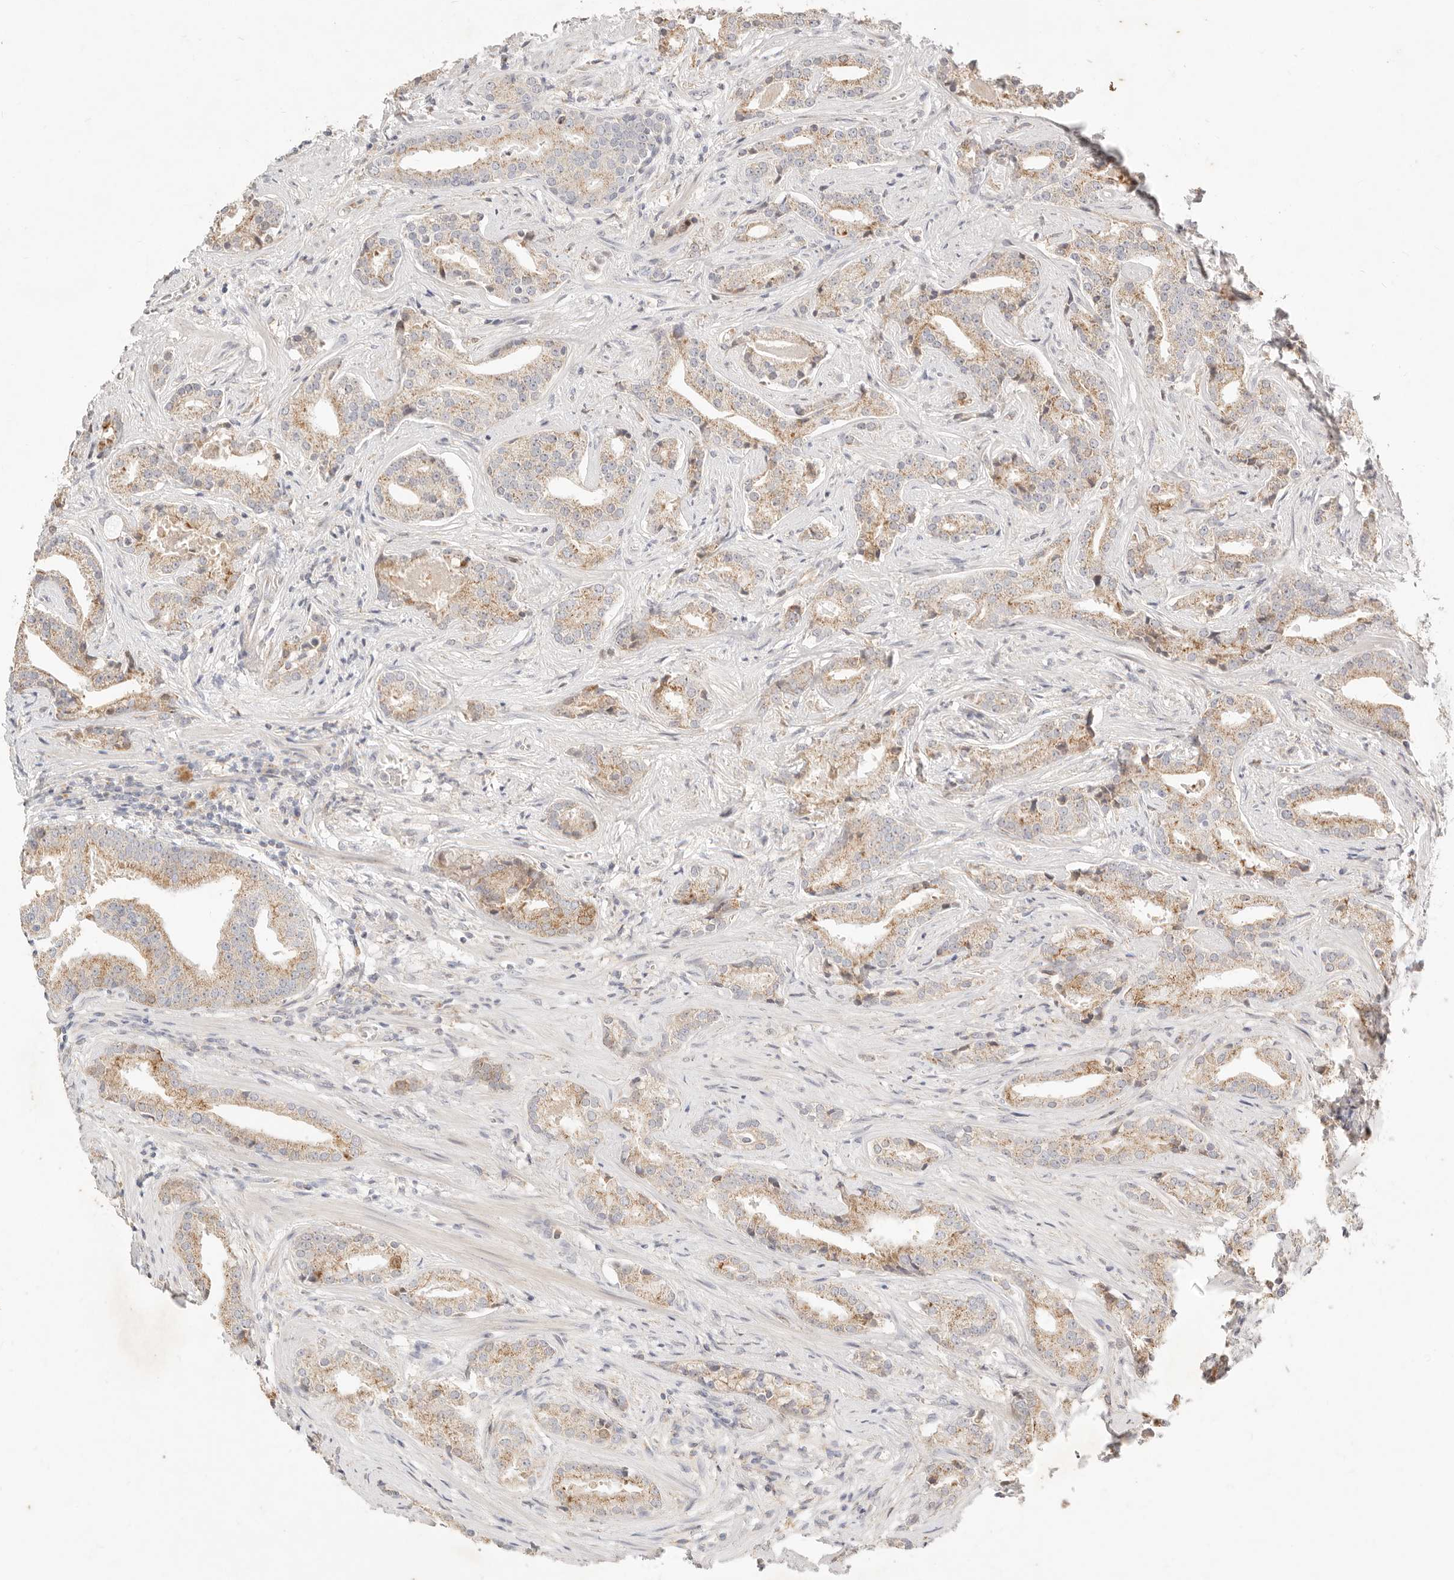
{"staining": {"intensity": "moderate", "quantity": "25%-75%", "location": "cytoplasmic/membranous"}, "tissue": "prostate cancer", "cell_type": "Tumor cells", "image_type": "cancer", "snomed": [{"axis": "morphology", "description": "Adenocarcinoma, Low grade"}, {"axis": "topography", "description": "Prostate"}], "caption": "Tumor cells exhibit moderate cytoplasmic/membranous expression in approximately 25%-75% of cells in prostate cancer (low-grade adenocarcinoma).", "gene": "ACOX1", "patient": {"sex": "male", "age": 67}}